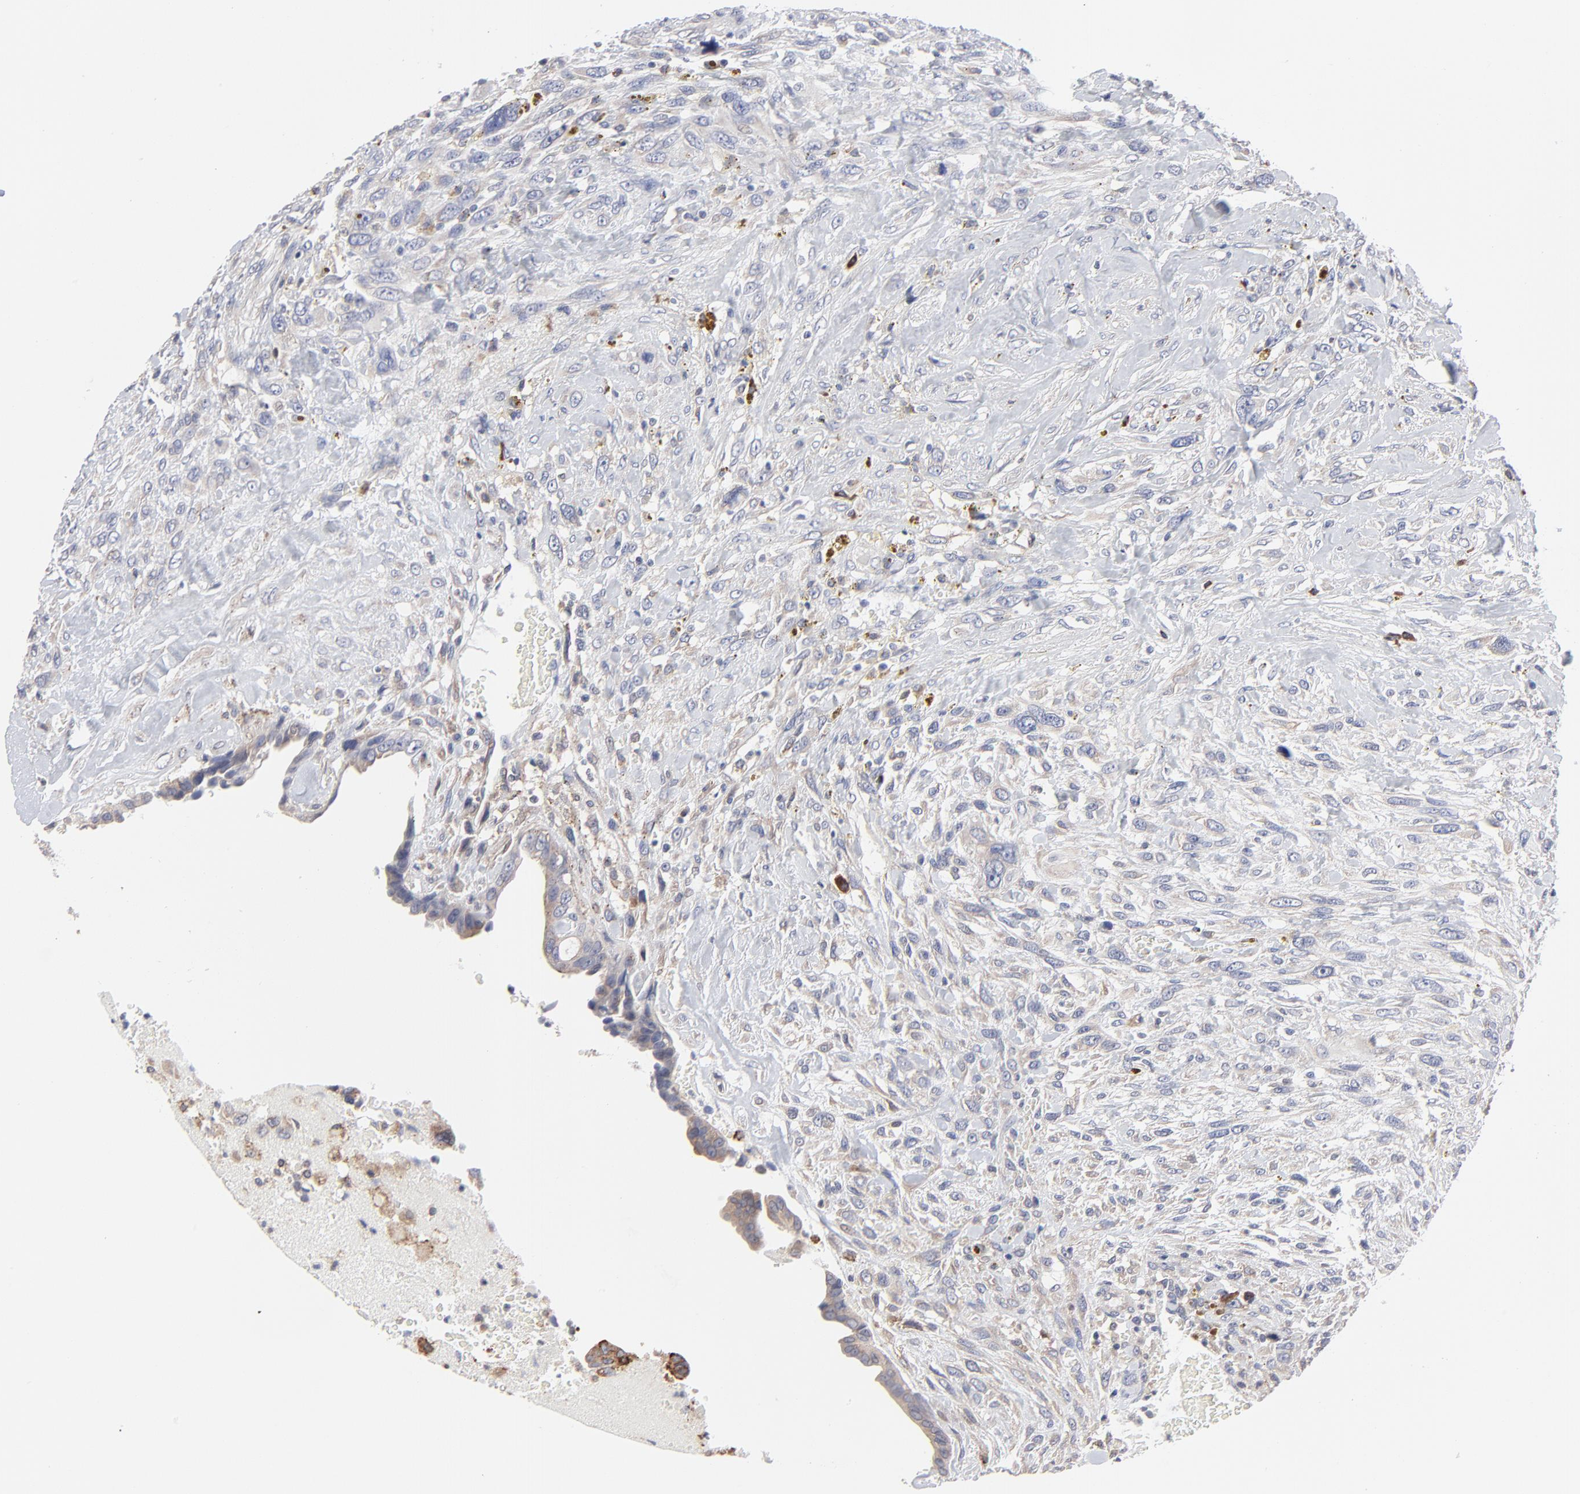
{"staining": {"intensity": "weak", "quantity": ">75%", "location": "cytoplasmic/membranous"}, "tissue": "breast cancer", "cell_type": "Tumor cells", "image_type": "cancer", "snomed": [{"axis": "morphology", "description": "Neoplasm, malignant, NOS"}, {"axis": "topography", "description": "Breast"}], "caption": "The histopathology image demonstrates staining of breast cancer, revealing weak cytoplasmic/membranous protein positivity (brown color) within tumor cells.", "gene": "TRIM22", "patient": {"sex": "female", "age": 50}}